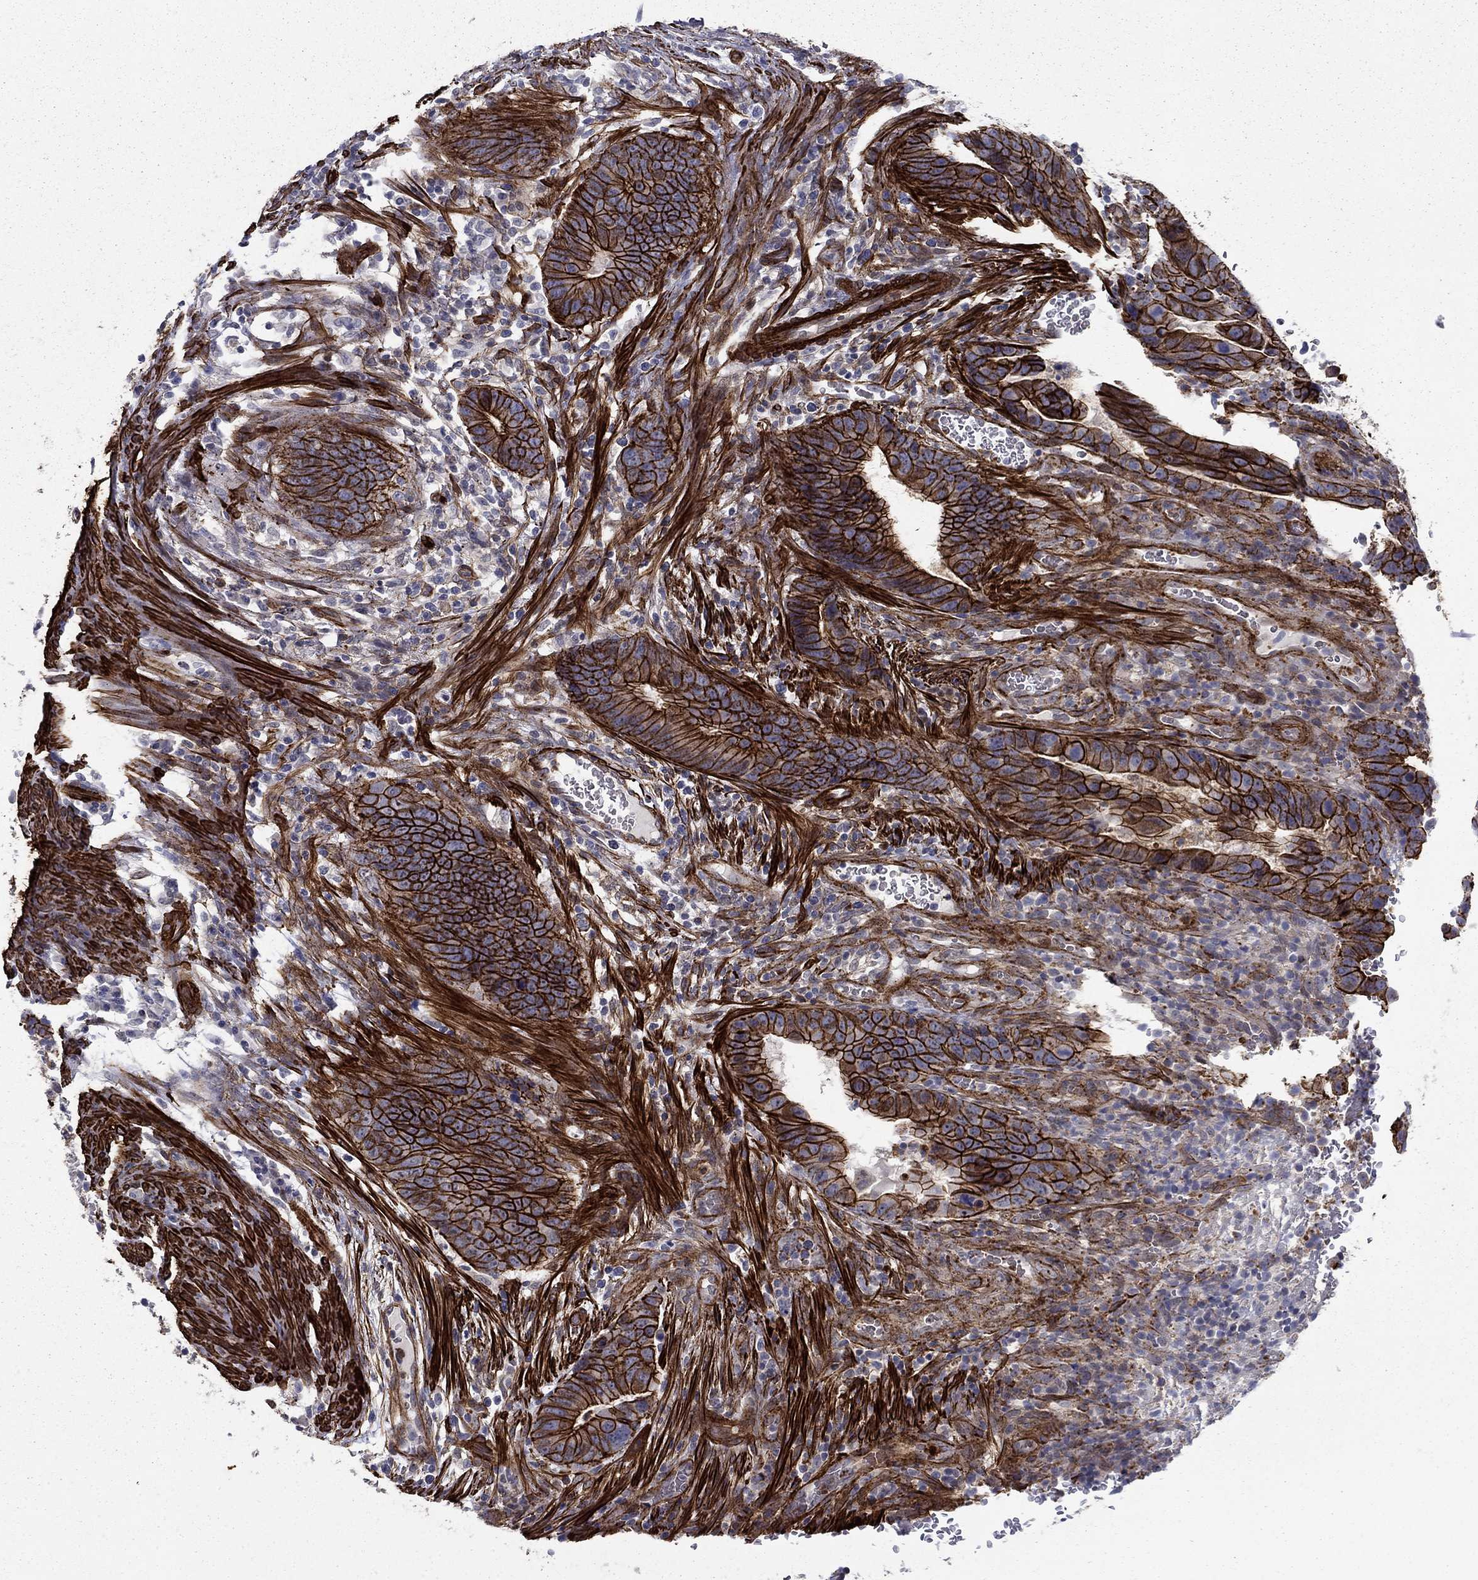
{"staining": {"intensity": "strong", "quantity": ">75%", "location": "cytoplasmic/membranous"}, "tissue": "colorectal cancer", "cell_type": "Tumor cells", "image_type": "cancer", "snomed": [{"axis": "morphology", "description": "Adenocarcinoma, NOS"}, {"axis": "topography", "description": "Colon"}], "caption": "Immunohistochemical staining of colorectal adenocarcinoma shows high levels of strong cytoplasmic/membranous expression in about >75% of tumor cells.", "gene": "KRBA1", "patient": {"sex": "female", "age": 56}}